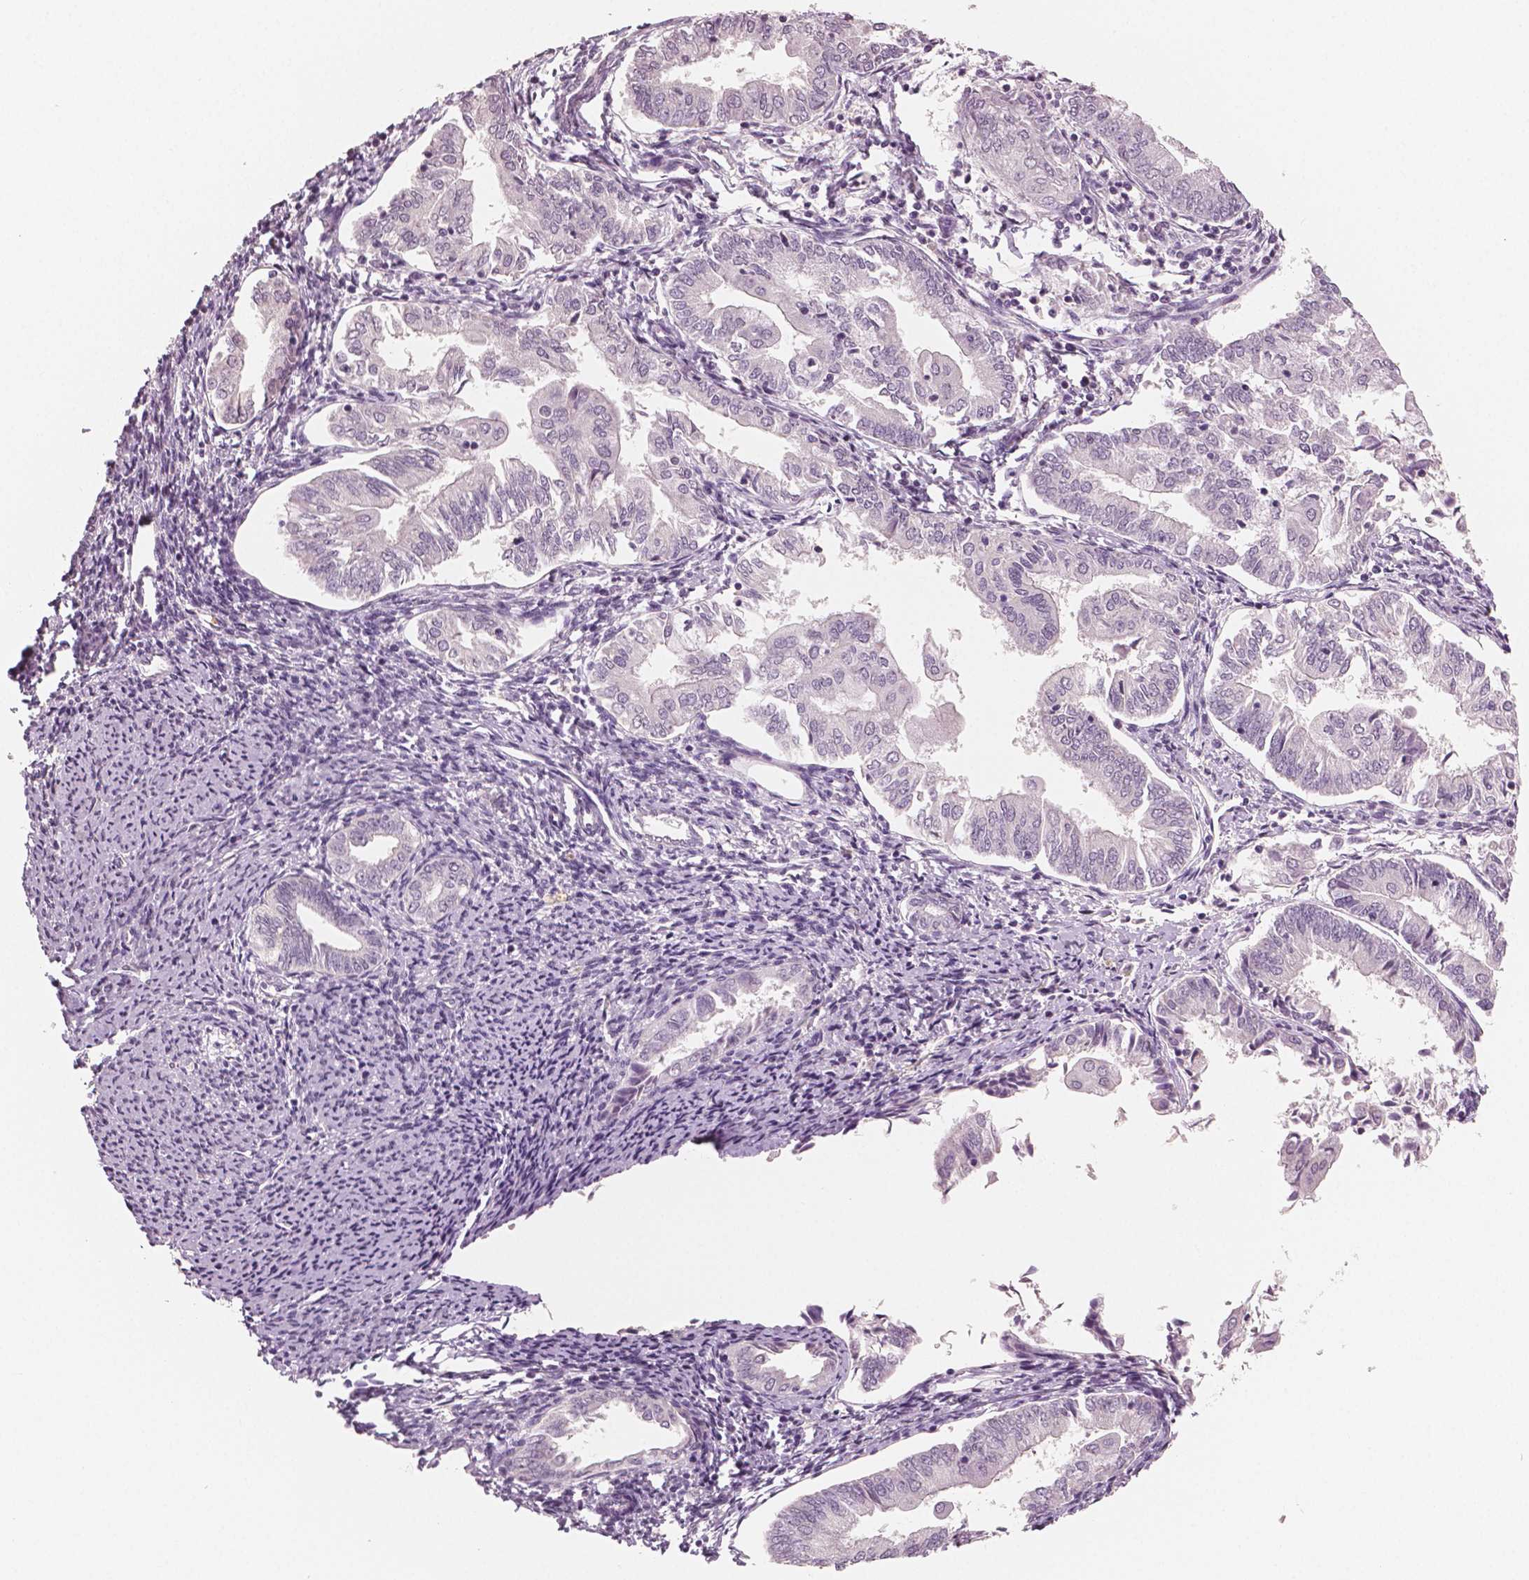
{"staining": {"intensity": "negative", "quantity": "none", "location": "none"}, "tissue": "endometrial cancer", "cell_type": "Tumor cells", "image_type": "cancer", "snomed": [{"axis": "morphology", "description": "Adenocarcinoma, NOS"}, {"axis": "topography", "description": "Endometrium"}], "caption": "Immunohistochemical staining of adenocarcinoma (endometrial) displays no significant positivity in tumor cells.", "gene": "NECAB2", "patient": {"sex": "female", "age": 55}}